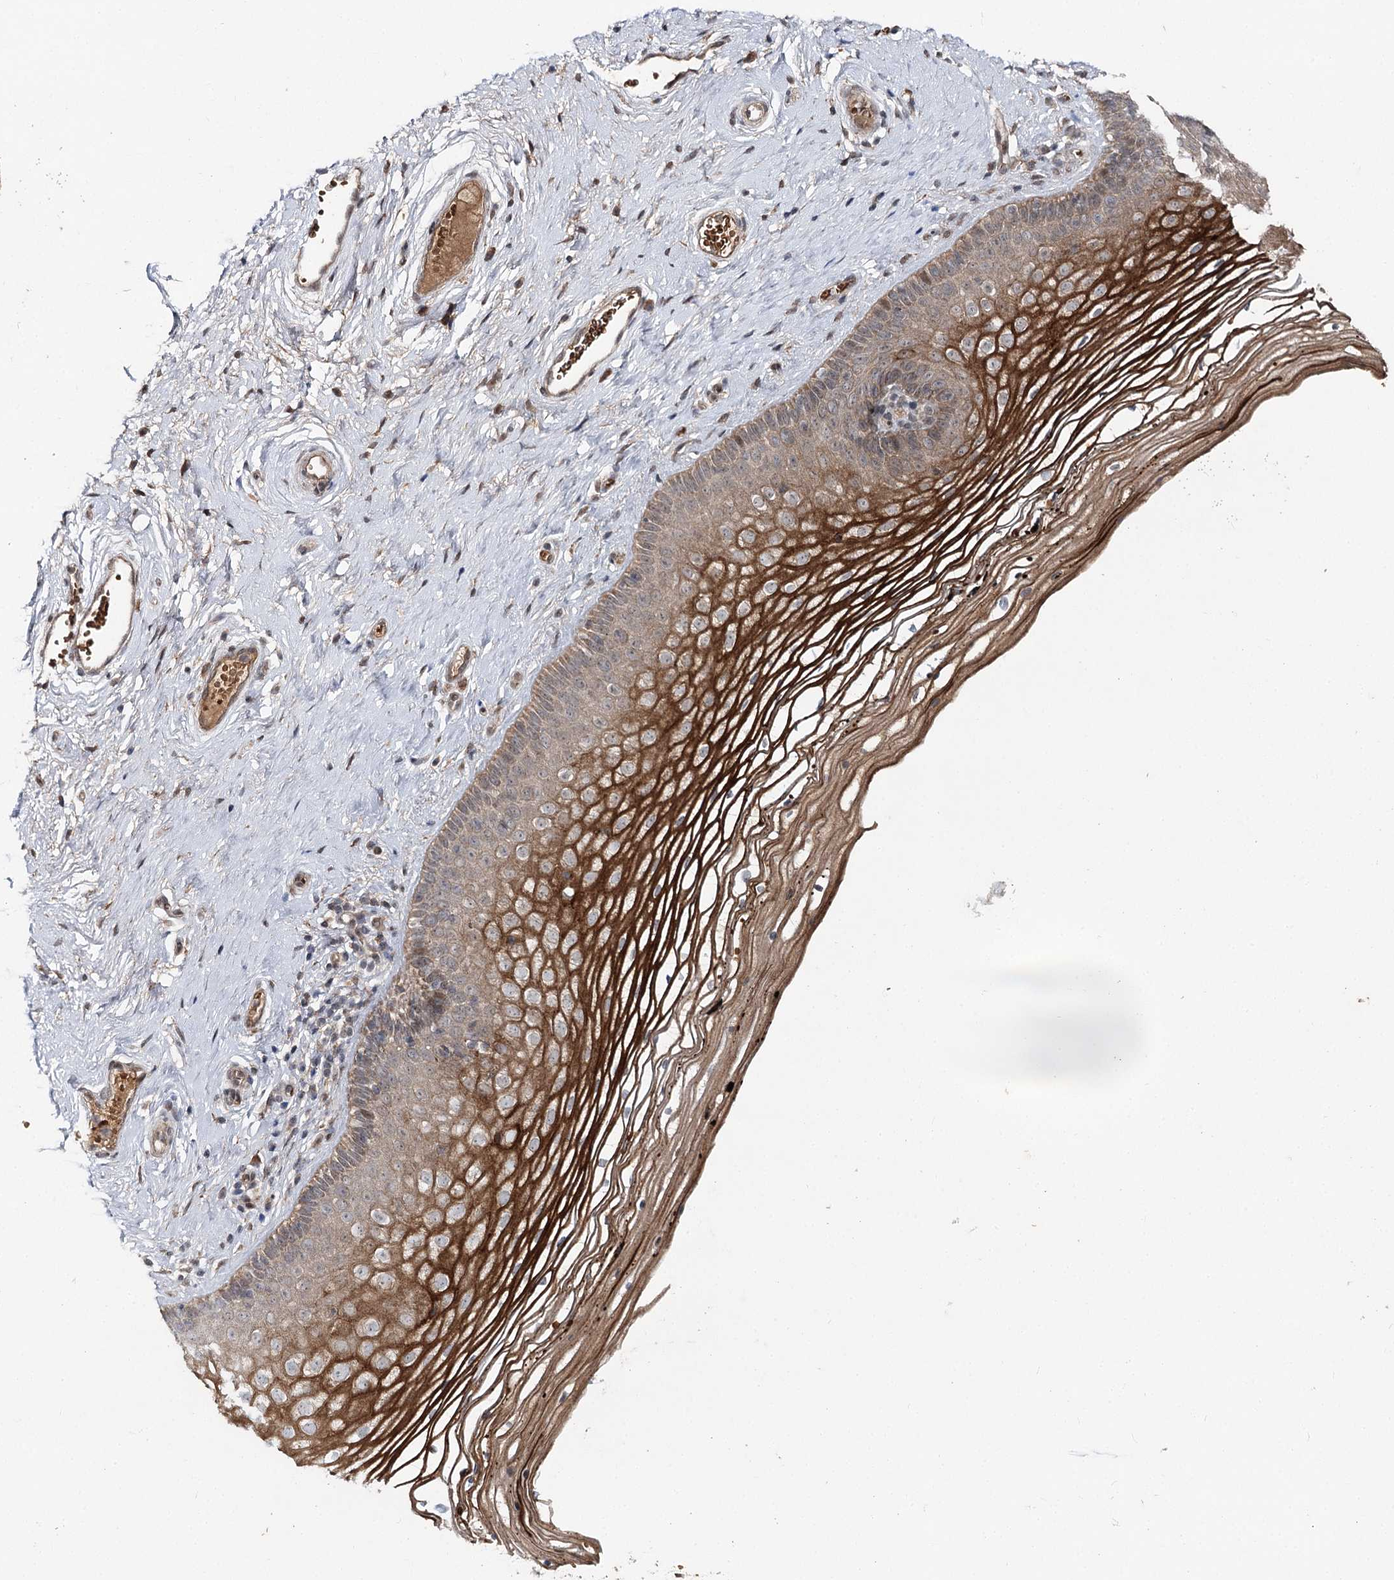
{"staining": {"intensity": "strong", "quantity": "25%-75%", "location": "cytoplasmic/membranous"}, "tissue": "vagina", "cell_type": "Squamous epithelial cells", "image_type": "normal", "snomed": [{"axis": "morphology", "description": "Normal tissue, NOS"}, {"axis": "topography", "description": "Vagina"}], "caption": "Protein expression analysis of unremarkable human vagina reveals strong cytoplasmic/membranous positivity in approximately 25%-75% of squamous epithelial cells.", "gene": "MSANTD2", "patient": {"sex": "female", "age": 46}}